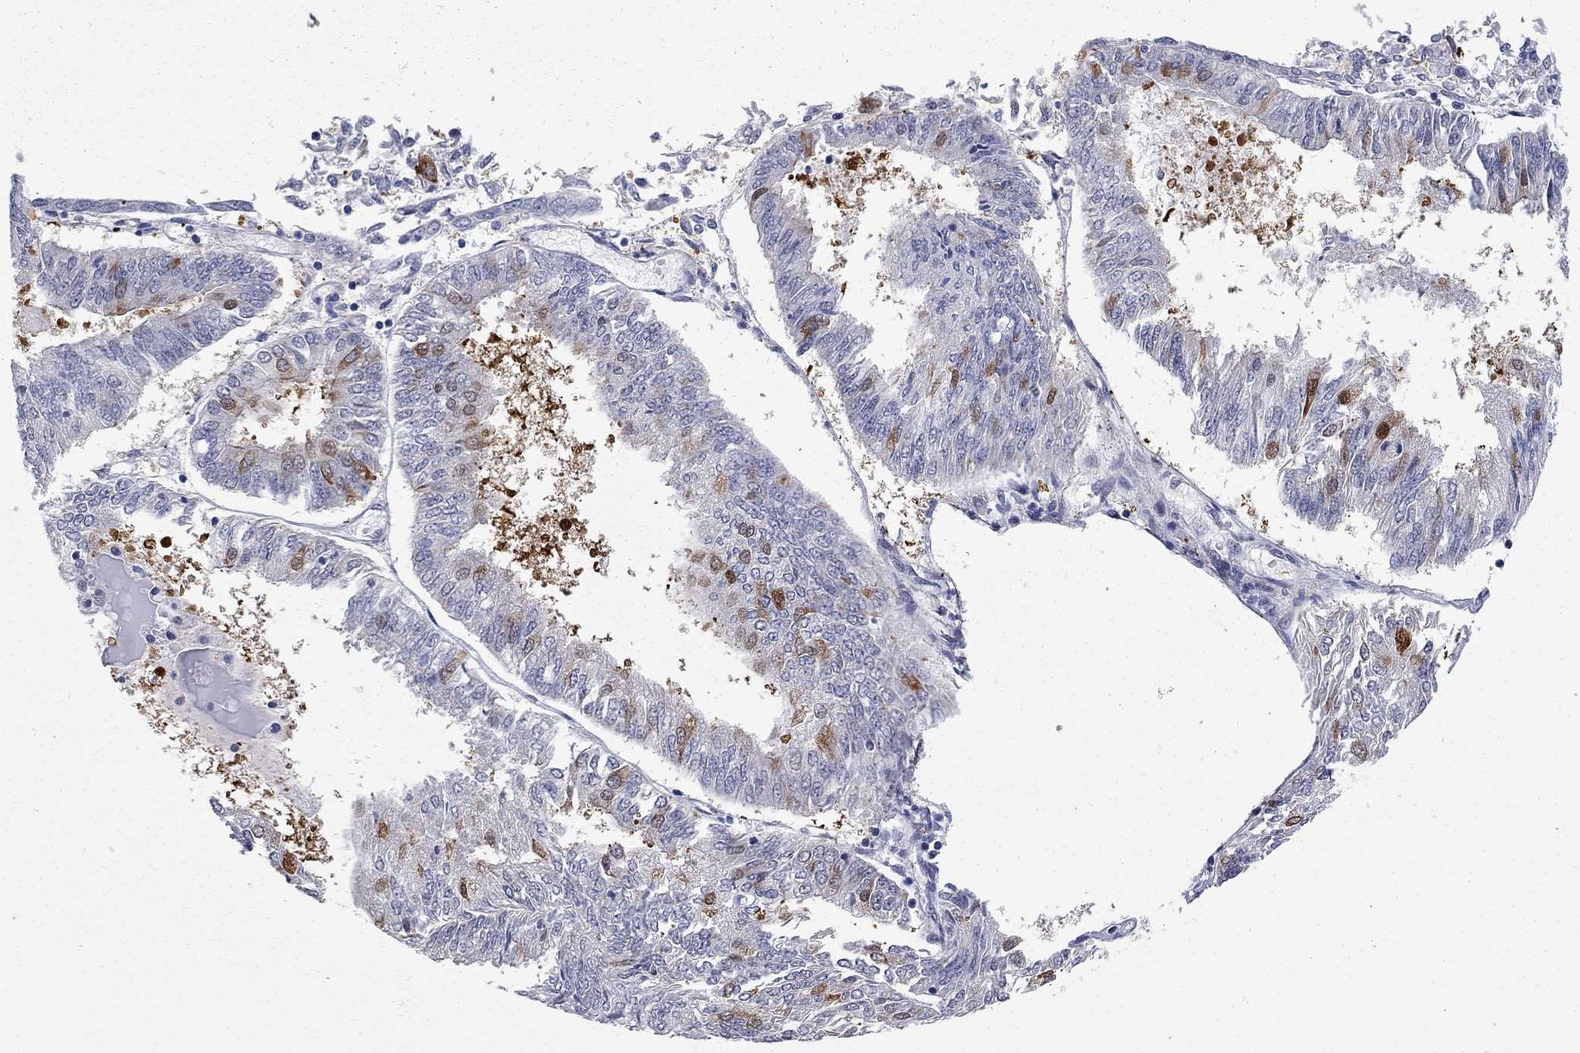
{"staining": {"intensity": "strong", "quantity": "<25%", "location": "cytoplasmic/membranous"}, "tissue": "endometrial cancer", "cell_type": "Tumor cells", "image_type": "cancer", "snomed": [{"axis": "morphology", "description": "Adenocarcinoma, NOS"}, {"axis": "topography", "description": "Endometrium"}], "caption": "A brown stain shows strong cytoplasmic/membranous staining of a protein in endometrial cancer tumor cells.", "gene": "GALNT8", "patient": {"sex": "female", "age": 58}}